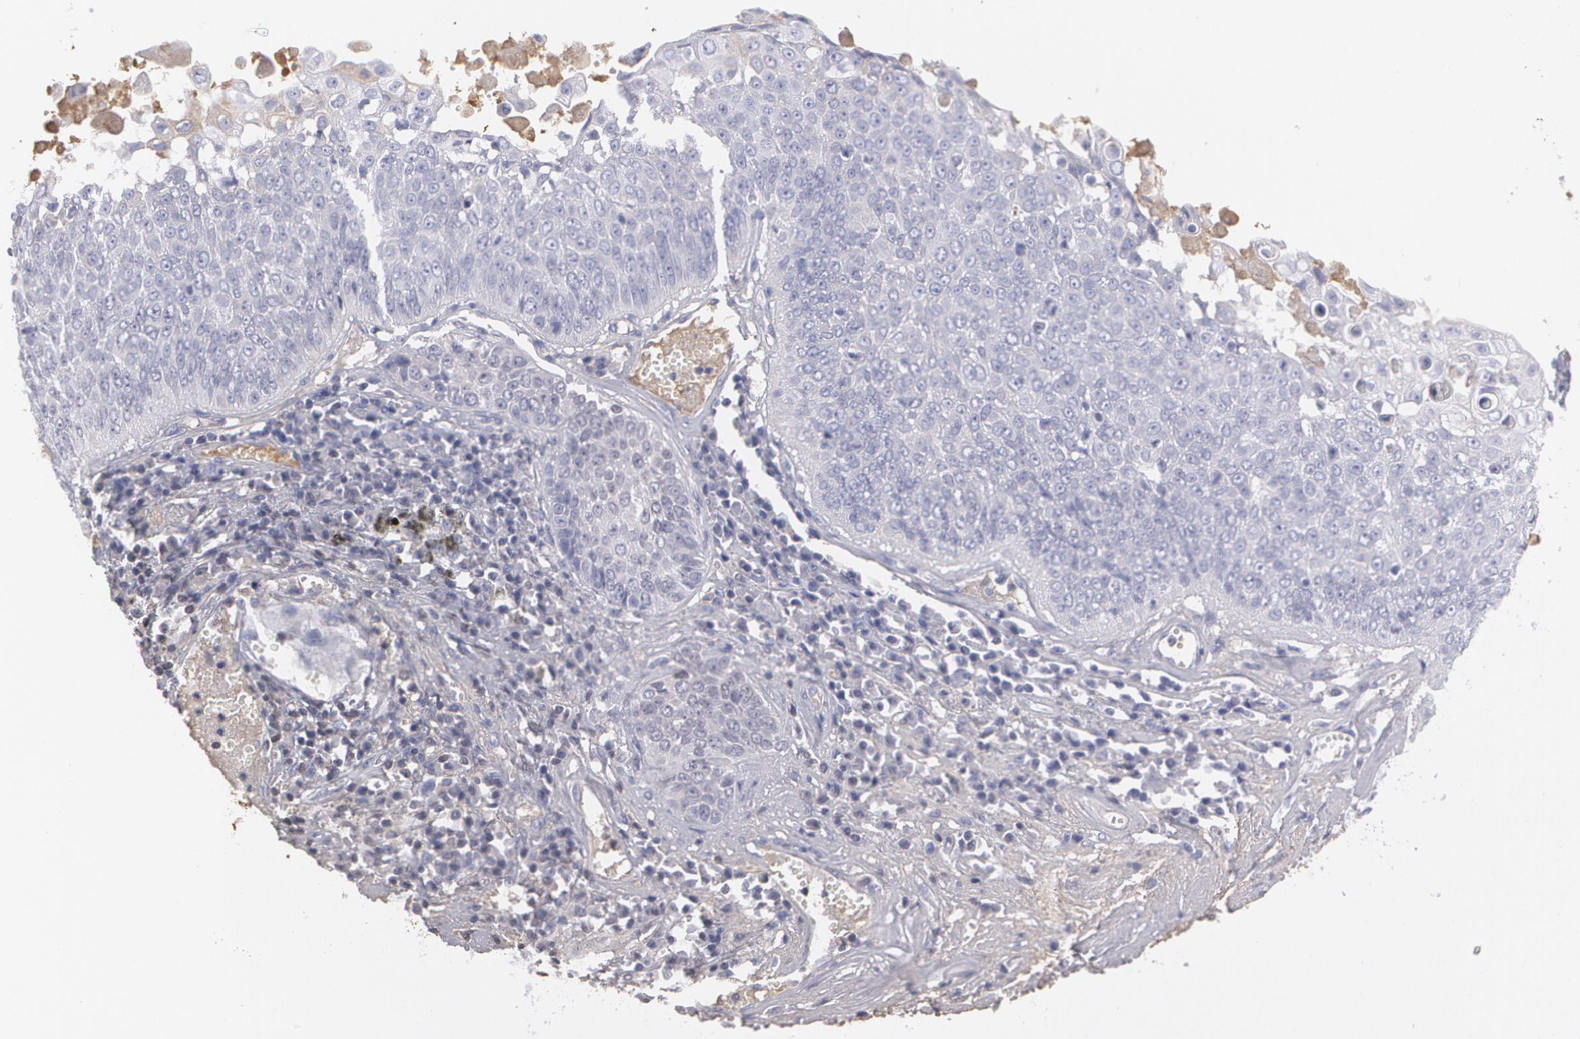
{"staining": {"intensity": "negative", "quantity": "none", "location": "none"}, "tissue": "lung cancer", "cell_type": "Tumor cells", "image_type": "cancer", "snomed": [{"axis": "morphology", "description": "Adenocarcinoma, NOS"}, {"axis": "topography", "description": "Lung"}], "caption": "There is no significant staining in tumor cells of lung cancer (adenocarcinoma).", "gene": "SERPINA1", "patient": {"sex": "male", "age": 60}}